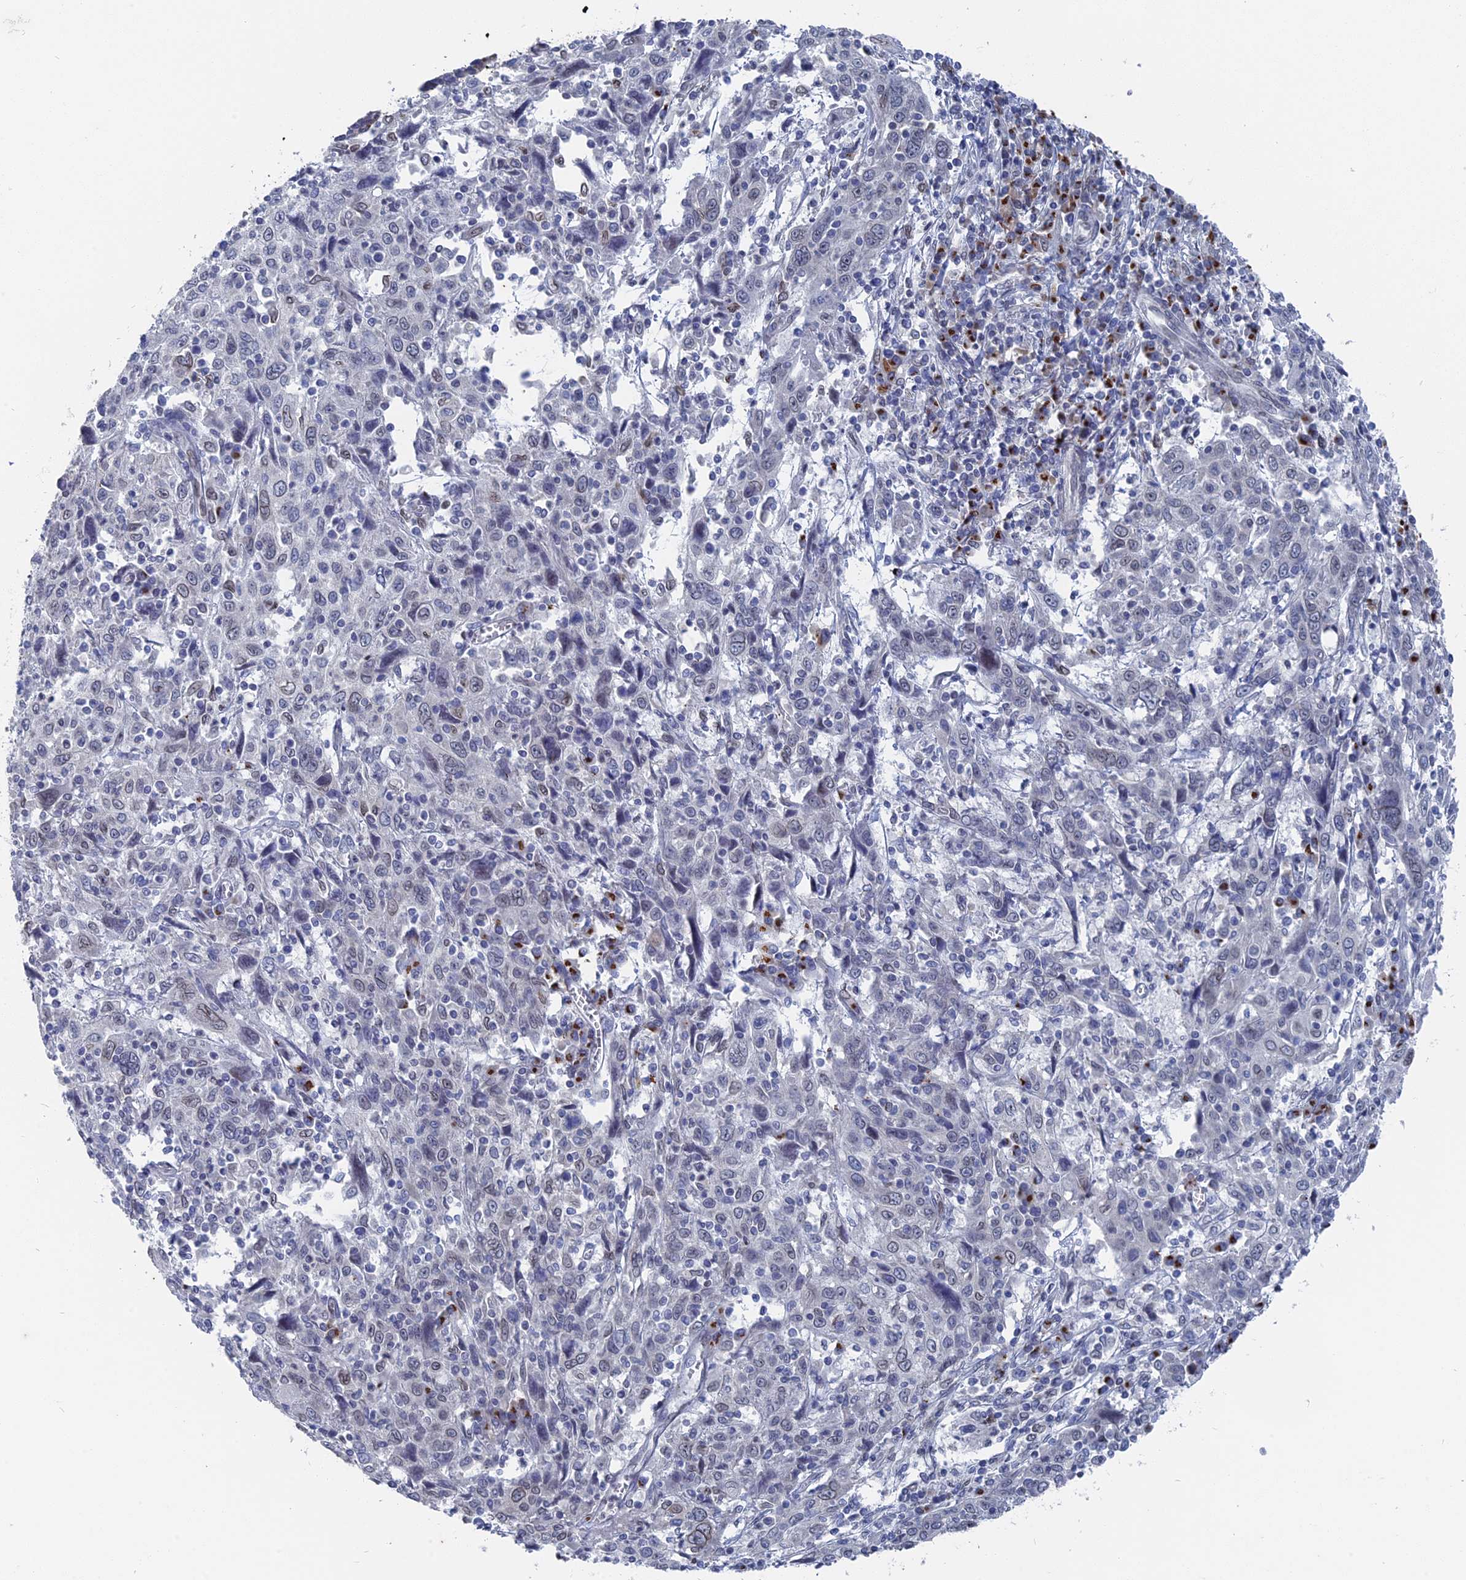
{"staining": {"intensity": "negative", "quantity": "none", "location": "none"}, "tissue": "cervical cancer", "cell_type": "Tumor cells", "image_type": "cancer", "snomed": [{"axis": "morphology", "description": "Squamous cell carcinoma, NOS"}, {"axis": "topography", "description": "Cervix"}], "caption": "Tumor cells are negative for protein expression in human cervical cancer (squamous cell carcinoma). (DAB (3,3'-diaminobenzidine) immunohistochemistry (IHC), high magnification).", "gene": "MTRF1", "patient": {"sex": "female", "age": 46}}